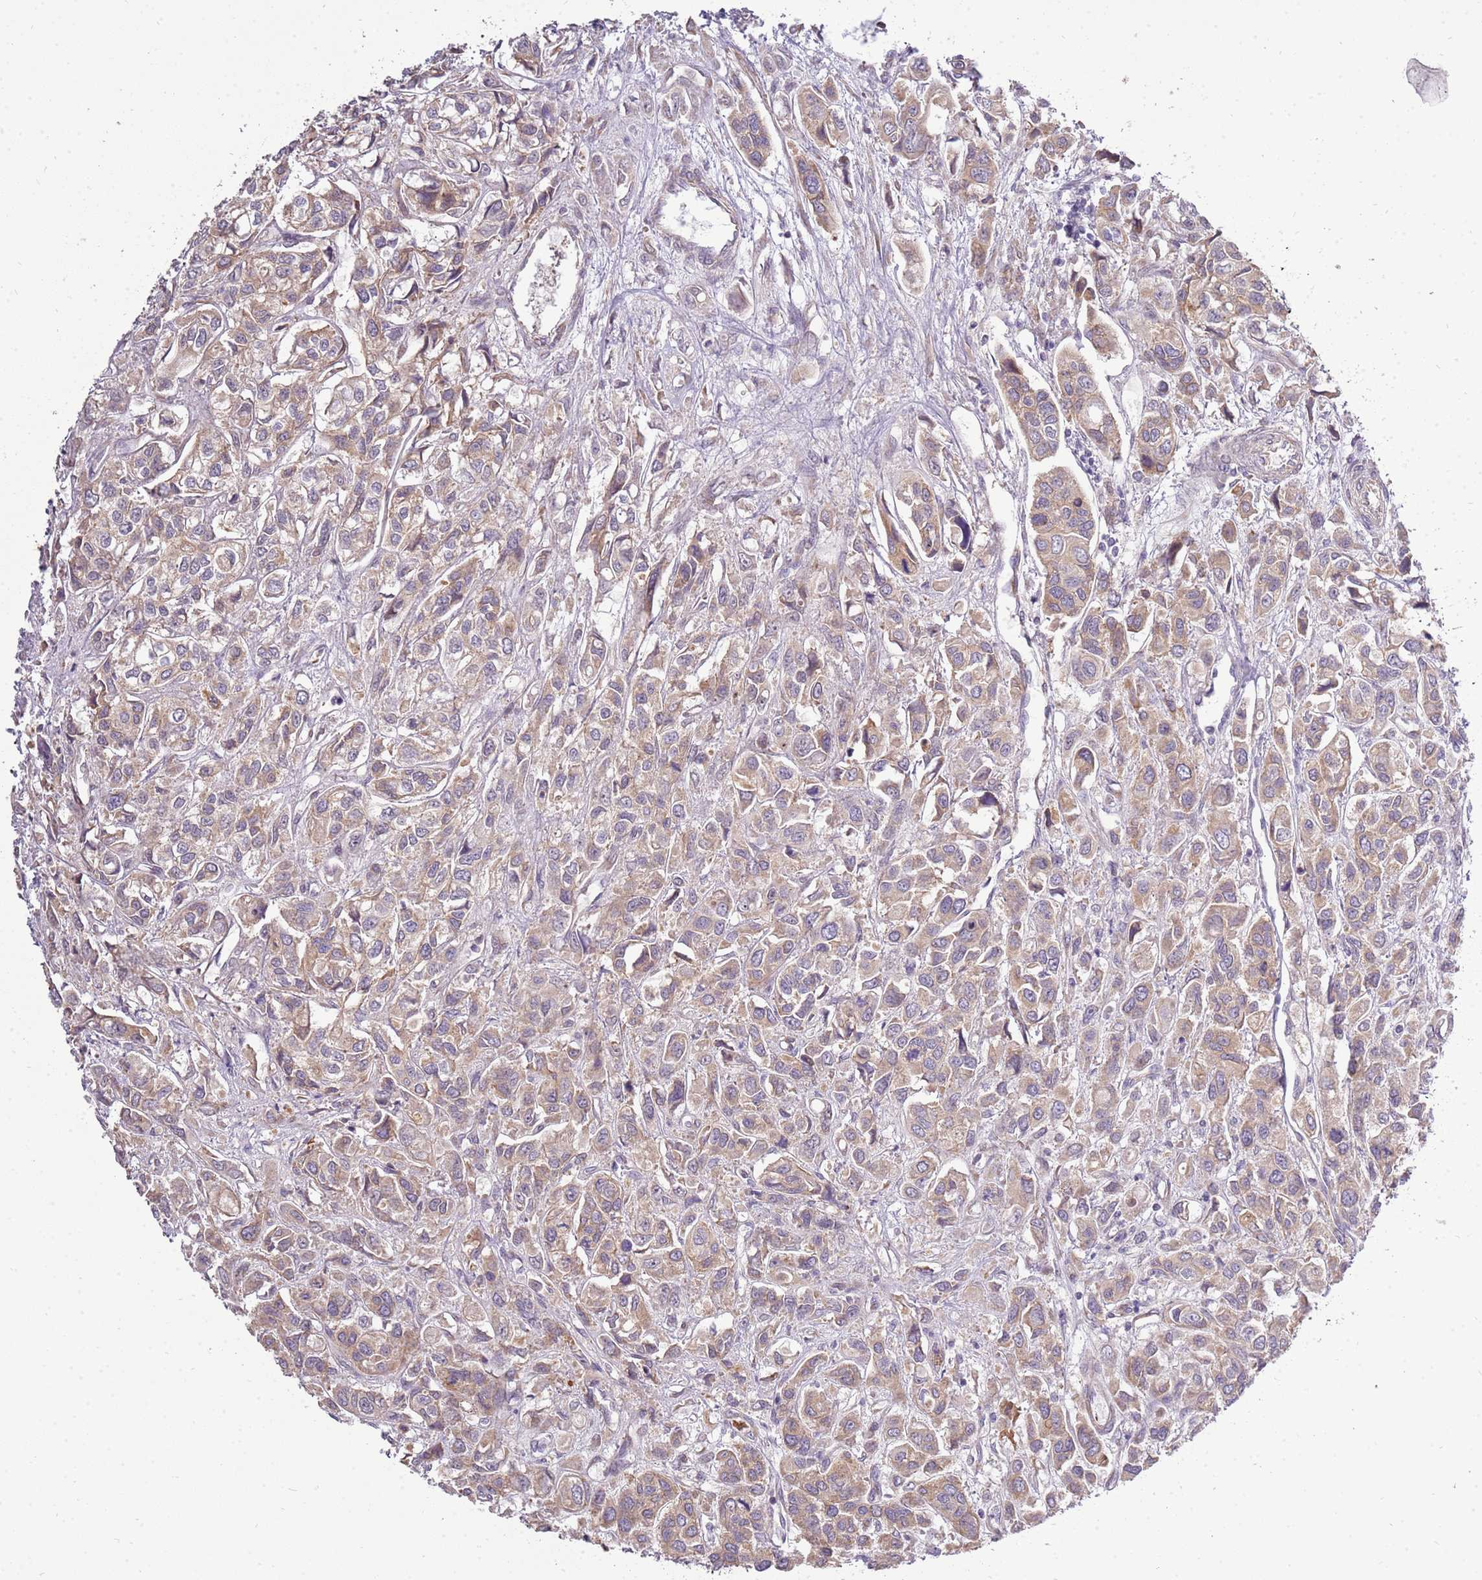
{"staining": {"intensity": "moderate", "quantity": ">75%", "location": "cytoplasmic/membranous"}, "tissue": "urothelial cancer", "cell_type": "Tumor cells", "image_type": "cancer", "snomed": [{"axis": "morphology", "description": "Urothelial carcinoma, High grade"}, {"axis": "topography", "description": "Urinary bladder"}], "caption": "Moderate cytoplasmic/membranous positivity is appreciated in approximately >75% of tumor cells in high-grade urothelial carcinoma.", "gene": "UGGT2", "patient": {"sex": "male", "age": 67}}